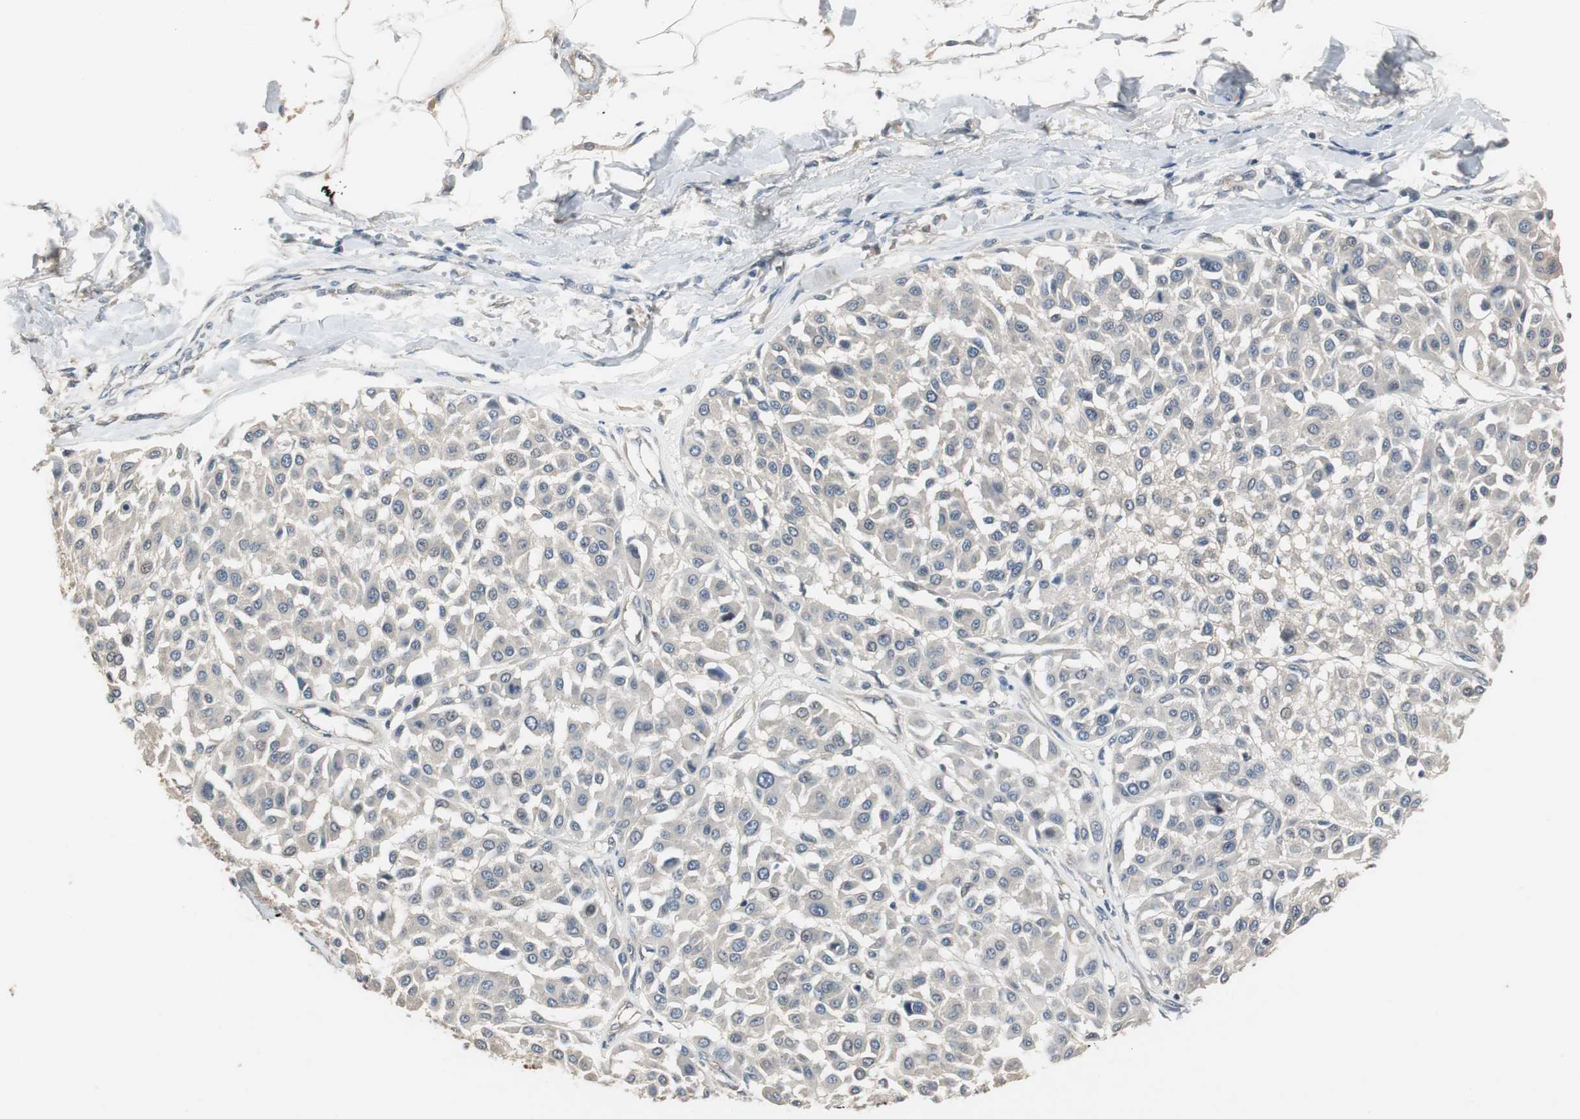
{"staining": {"intensity": "negative", "quantity": "none", "location": "none"}, "tissue": "melanoma", "cell_type": "Tumor cells", "image_type": "cancer", "snomed": [{"axis": "morphology", "description": "Malignant melanoma, Metastatic site"}, {"axis": "topography", "description": "Soft tissue"}], "caption": "A micrograph of malignant melanoma (metastatic site) stained for a protein reveals no brown staining in tumor cells.", "gene": "PTPRN2", "patient": {"sex": "male", "age": 41}}